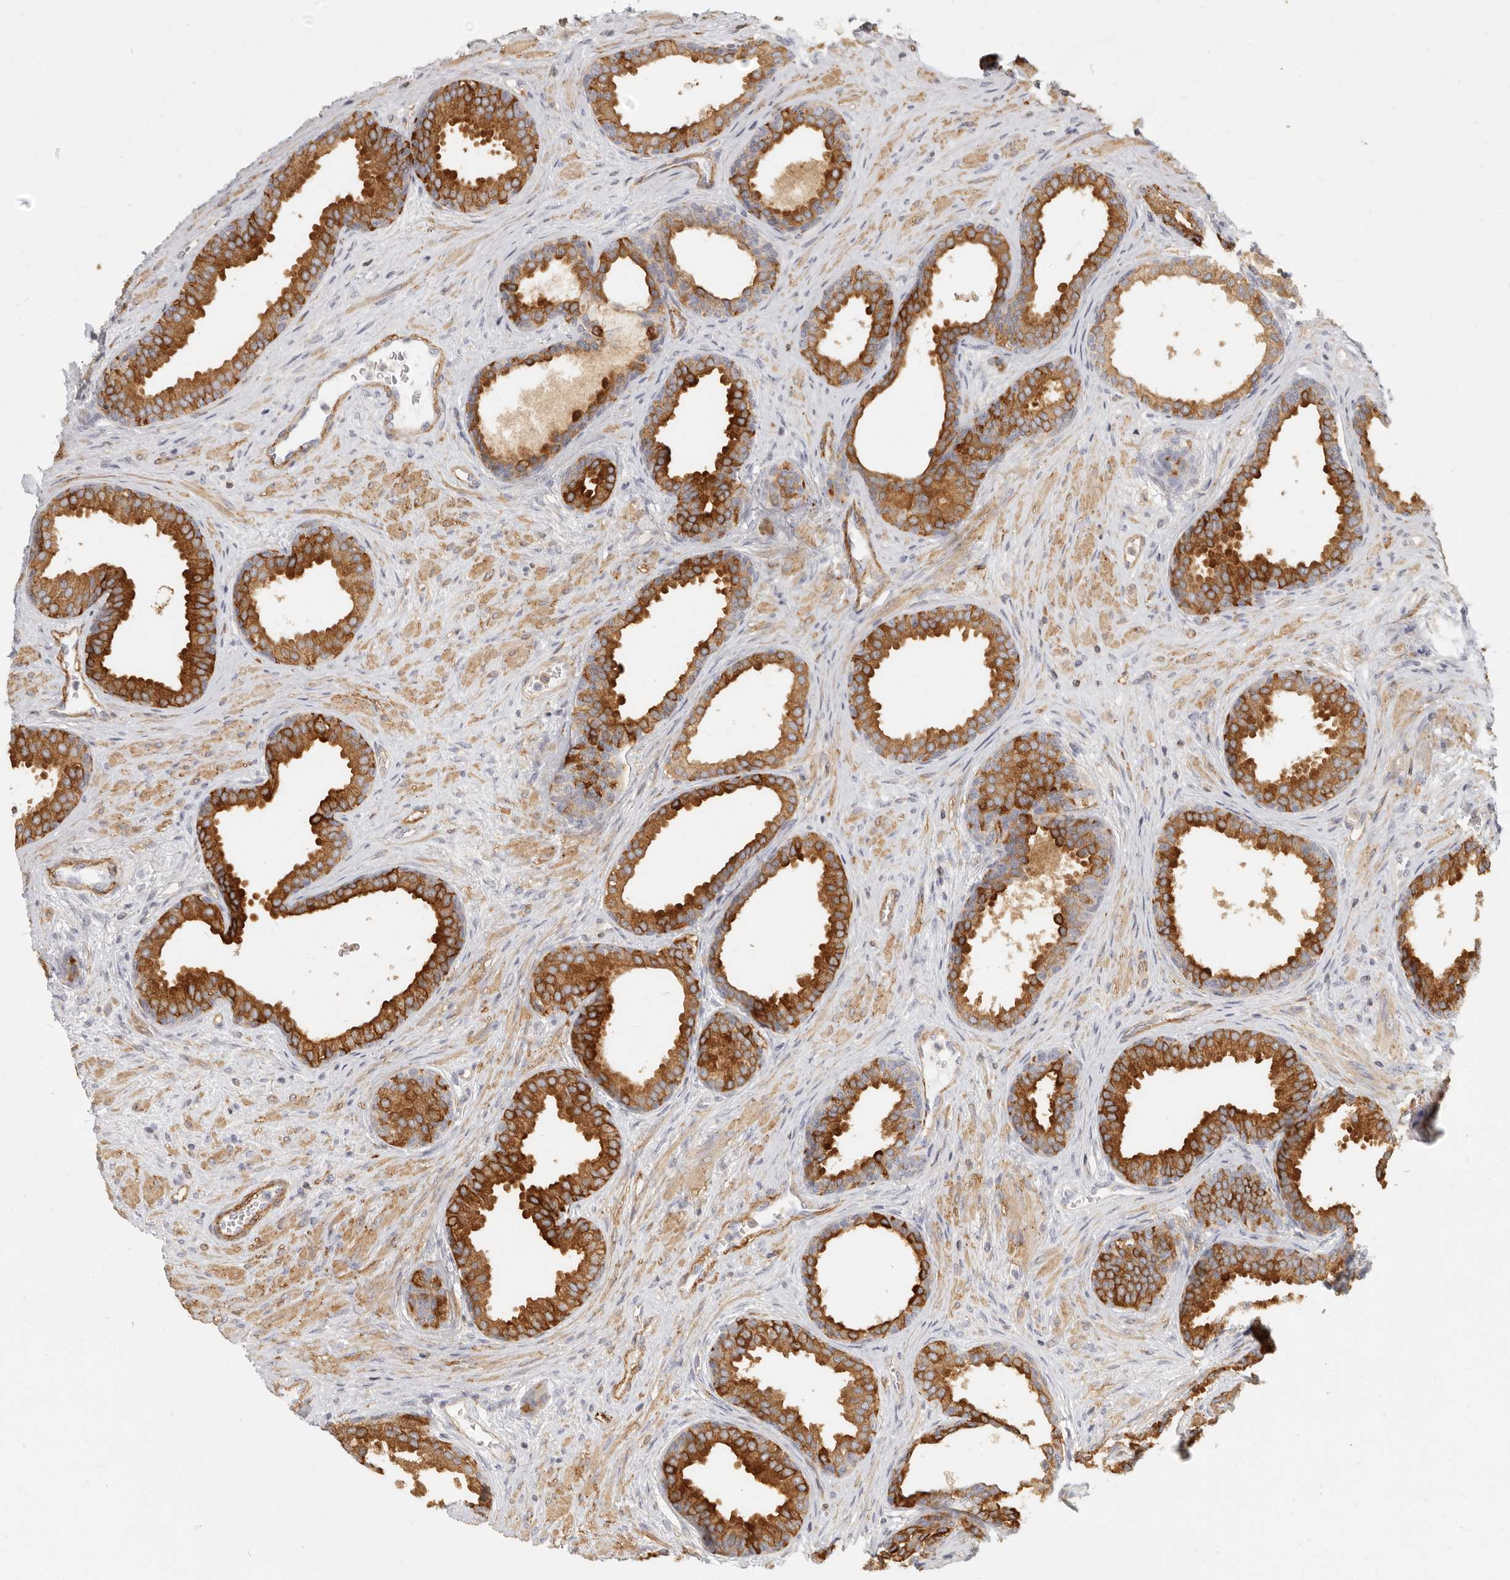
{"staining": {"intensity": "strong", "quantity": ">75%", "location": "cytoplasmic/membranous"}, "tissue": "prostate", "cell_type": "Glandular cells", "image_type": "normal", "snomed": [{"axis": "morphology", "description": "Normal tissue, NOS"}, {"axis": "topography", "description": "Prostate"}], "caption": "This is a histology image of immunohistochemistry staining of unremarkable prostate, which shows strong expression in the cytoplasmic/membranous of glandular cells.", "gene": "NIBAN1", "patient": {"sex": "male", "age": 76}}